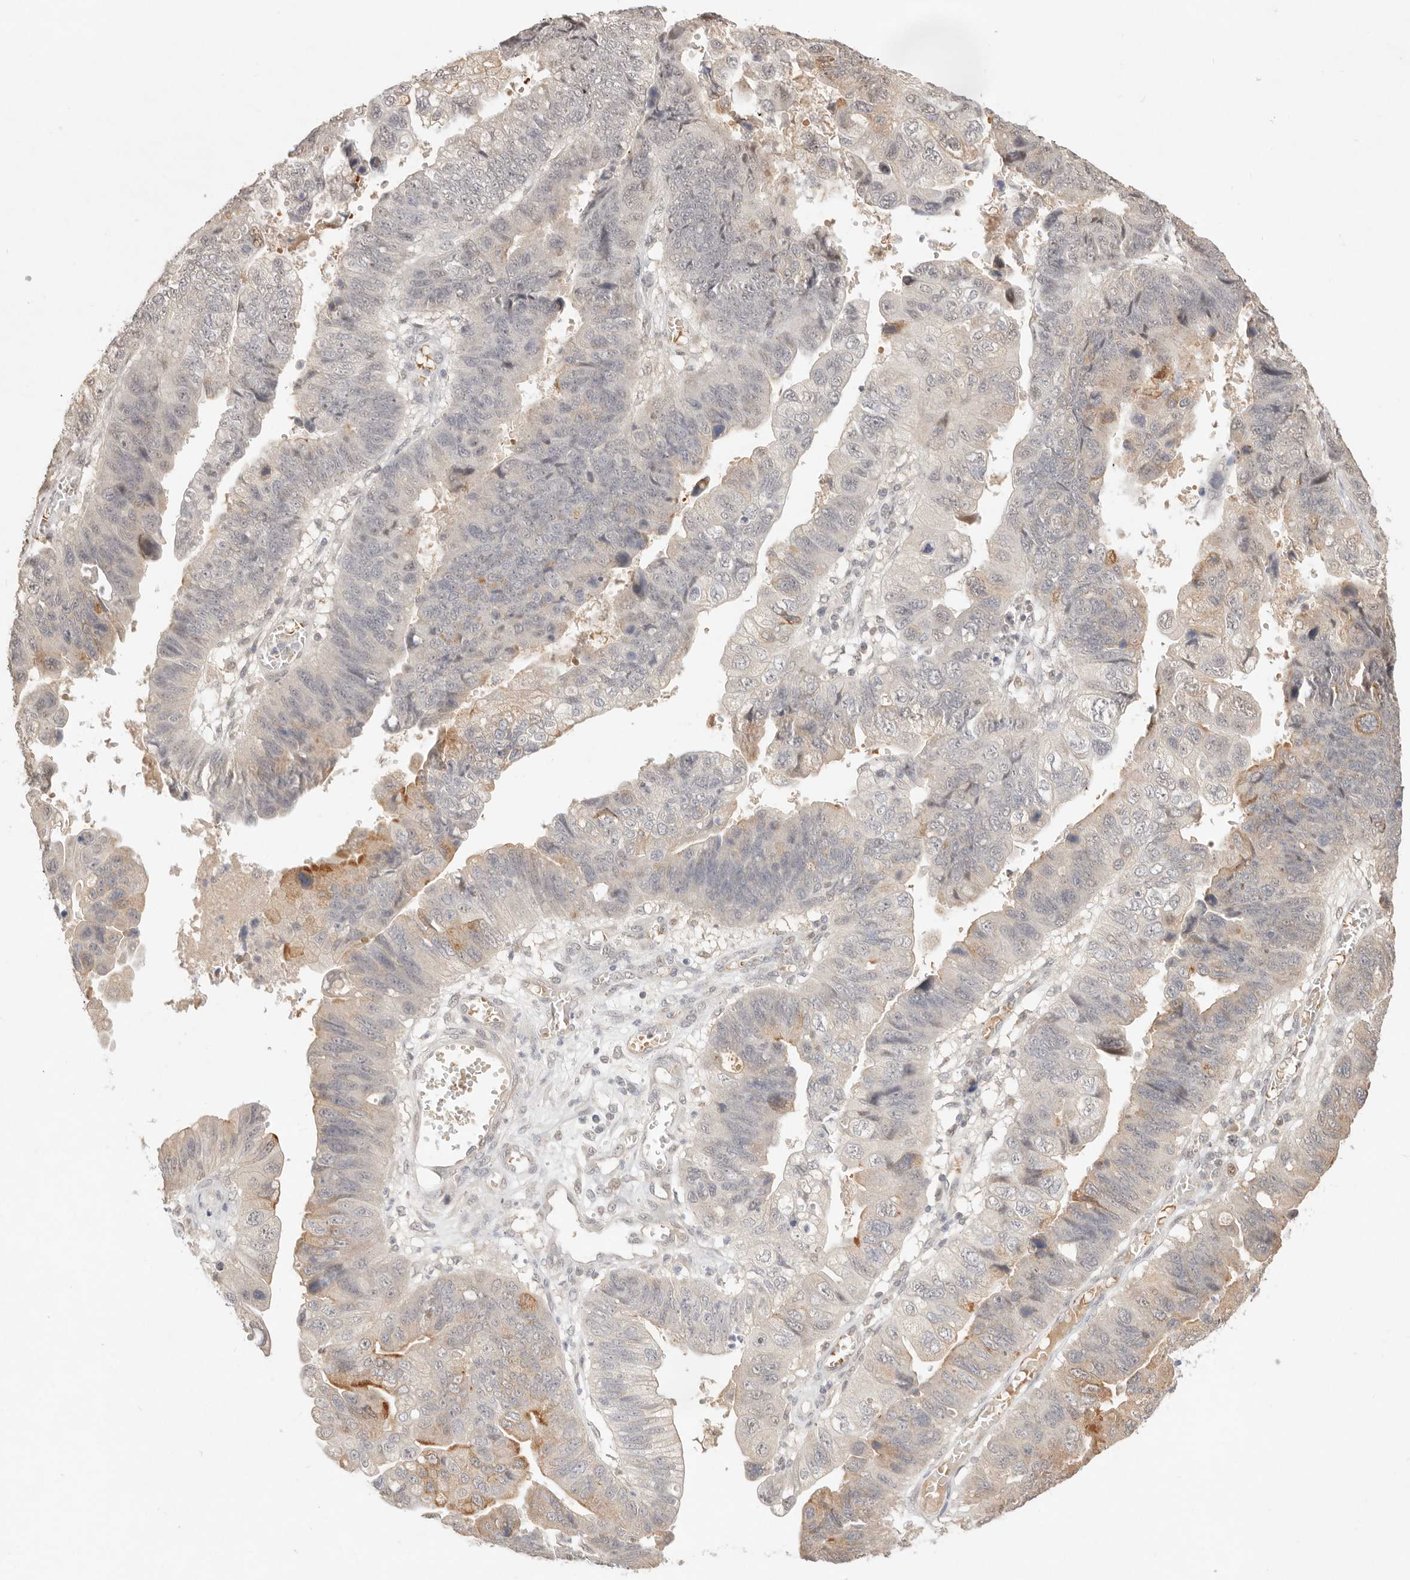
{"staining": {"intensity": "moderate", "quantity": "<25%", "location": "cytoplasmic/membranous,nuclear"}, "tissue": "stomach cancer", "cell_type": "Tumor cells", "image_type": "cancer", "snomed": [{"axis": "morphology", "description": "Adenocarcinoma, NOS"}, {"axis": "topography", "description": "Stomach"}], "caption": "This is a photomicrograph of immunohistochemistry staining of stomach cancer, which shows moderate positivity in the cytoplasmic/membranous and nuclear of tumor cells.", "gene": "MEP1A", "patient": {"sex": "male", "age": 59}}